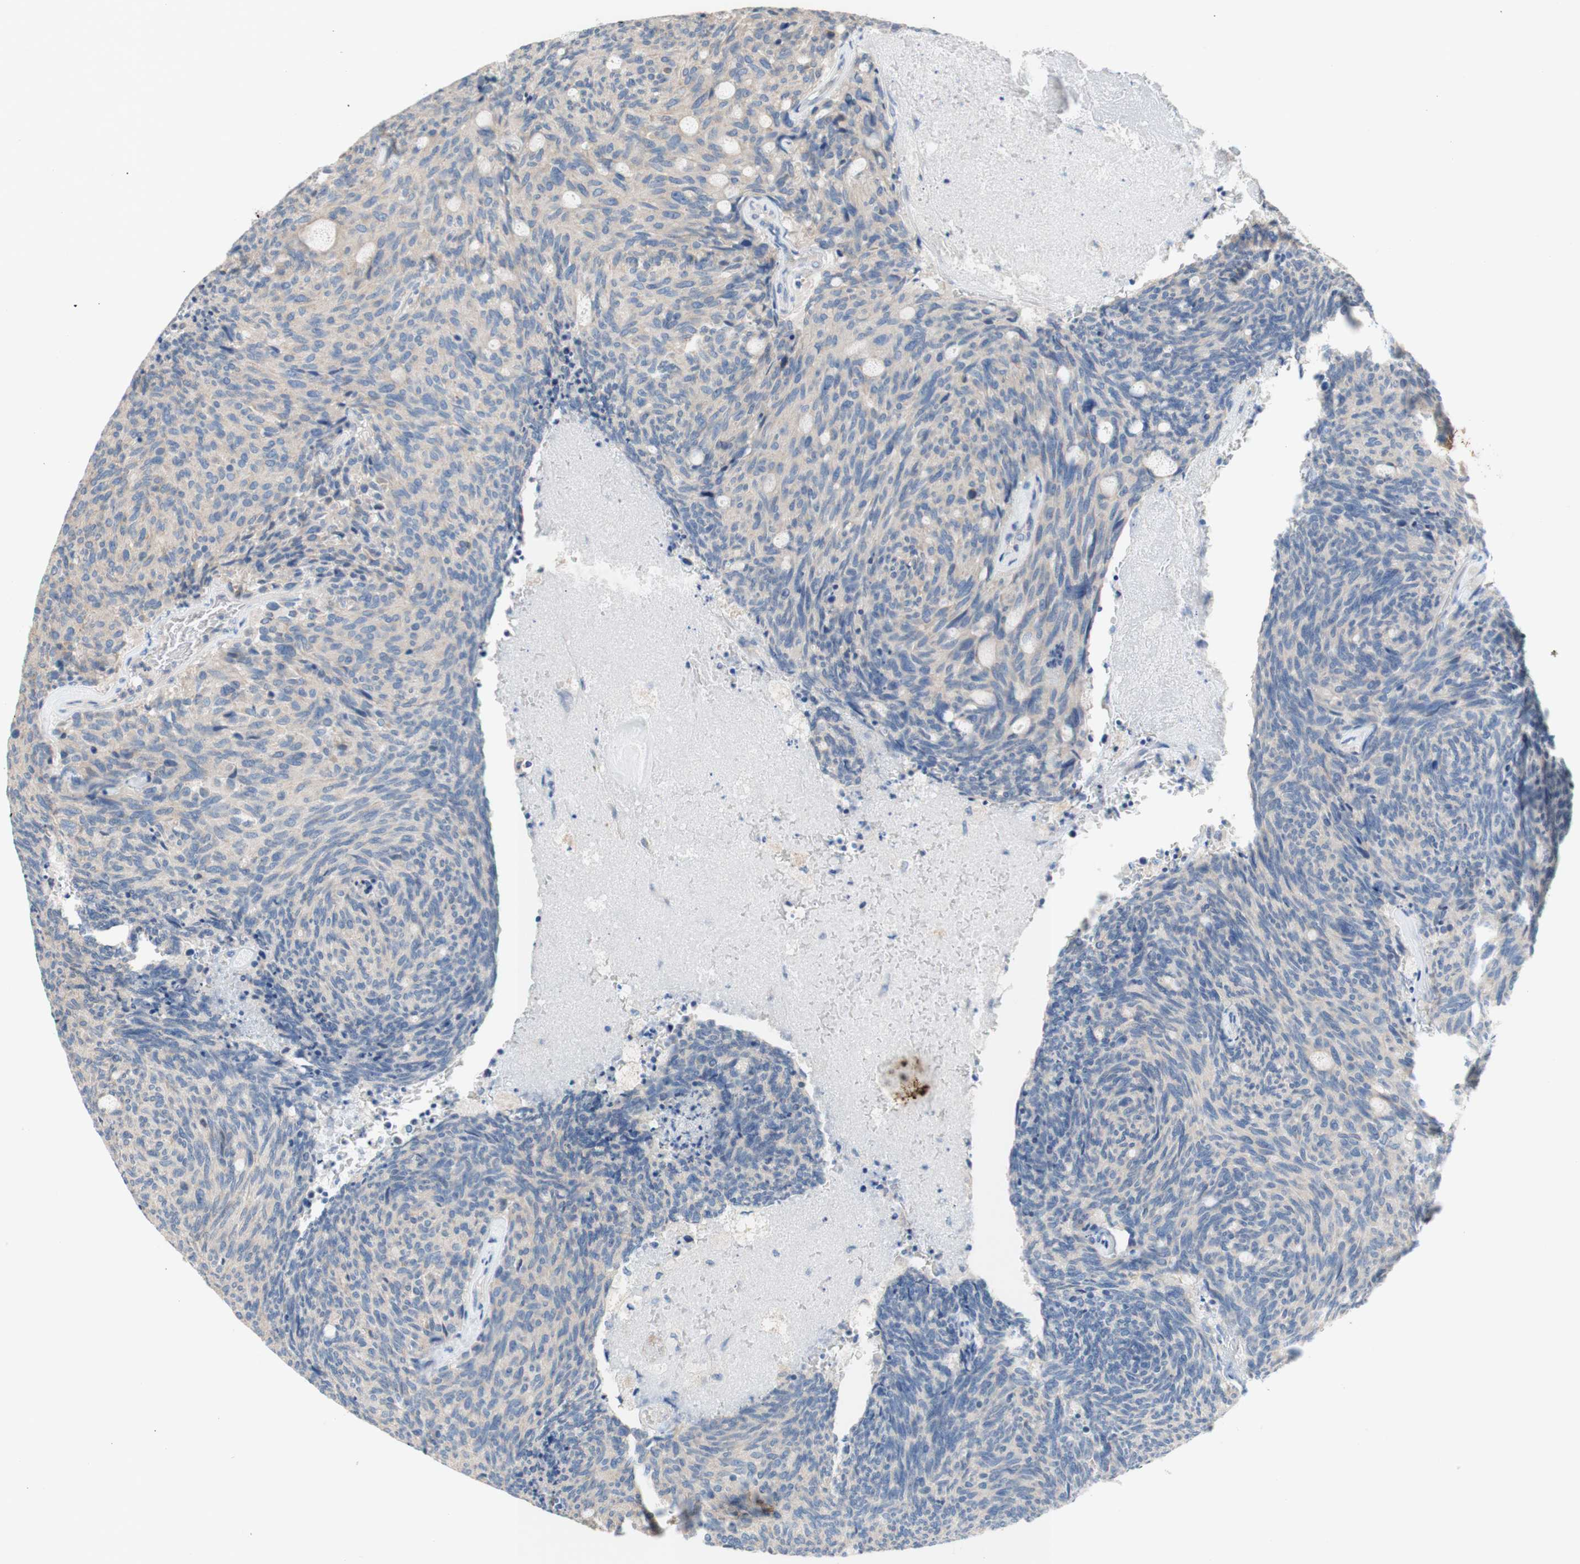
{"staining": {"intensity": "weak", "quantity": ">75%", "location": "cytoplasmic/membranous"}, "tissue": "carcinoid", "cell_type": "Tumor cells", "image_type": "cancer", "snomed": [{"axis": "morphology", "description": "Carcinoid, malignant, NOS"}, {"axis": "topography", "description": "Pancreas"}], "caption": "Immunohistochemistry (IHC) (DAB (3,3'-diaminobenzidine)) staining of carcinoid (malignant) exhibits weak cytoplasmic/membranous protein staining in approximately >75% of tumor cells.", "gene": "F3", "patient": {"sex": "female", "age": 54}}